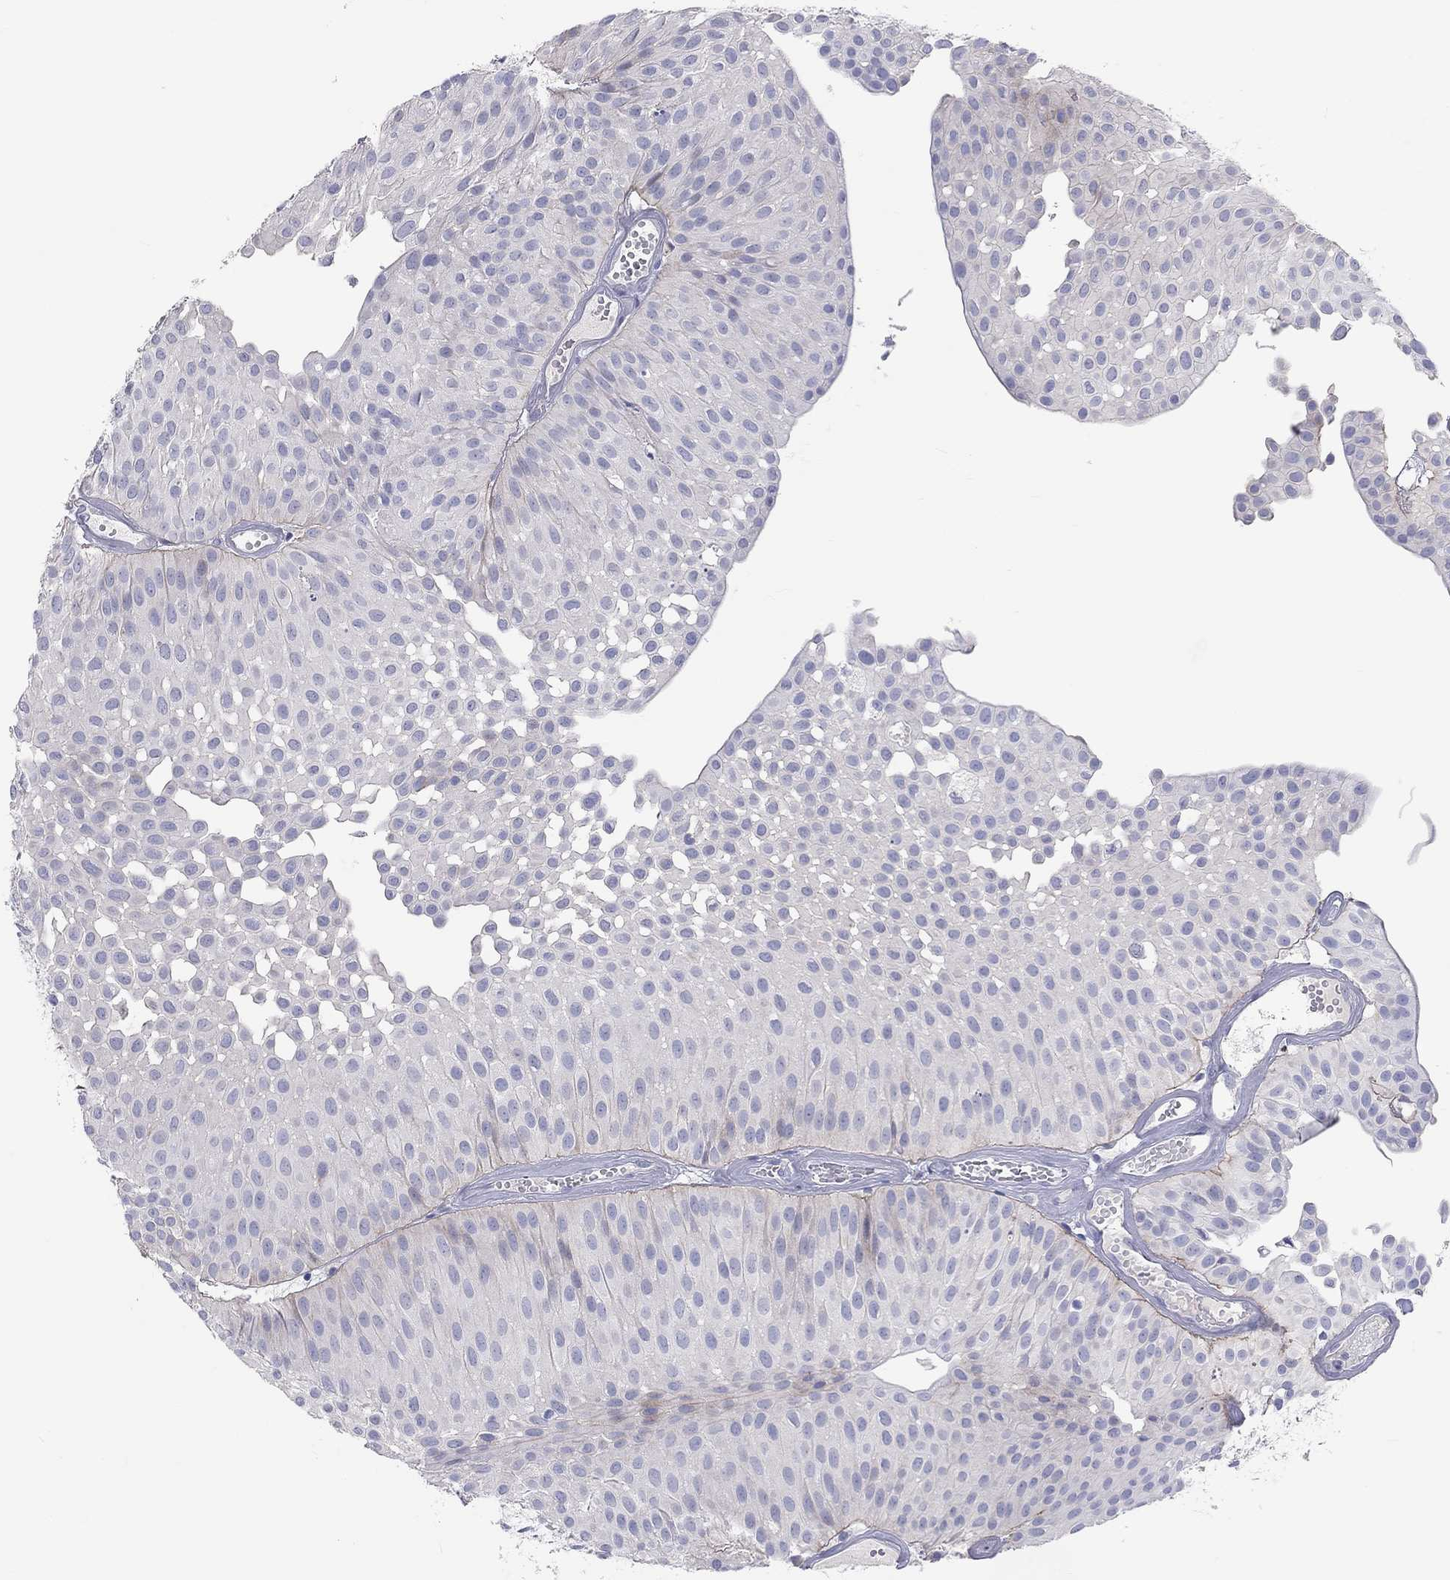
{"staining": {"intensity": "negative", "quantity": "none", "location": "none"}, "tissue": "urothelial cancer", "cell_type": "Tumor cells", "image_type": "cancer", "snomed": [{"axis": "morphology", "description": "Urothelial carcinoma, Low grade"}, {"axis": "topography", "description": "Urinary bladder"}], "caption": "The image shows no staining of tumor cells in low-grade urothelial carcinoma. The staining was performed using DAB (3,3'-diaminobenzidine) to visualize the protein expression in brown, while the nuclei were stained in blue with hematoxylin (Magnification: 20x).", "gene": "ST7L", "patient": {"sex": "male", "age": 64}}